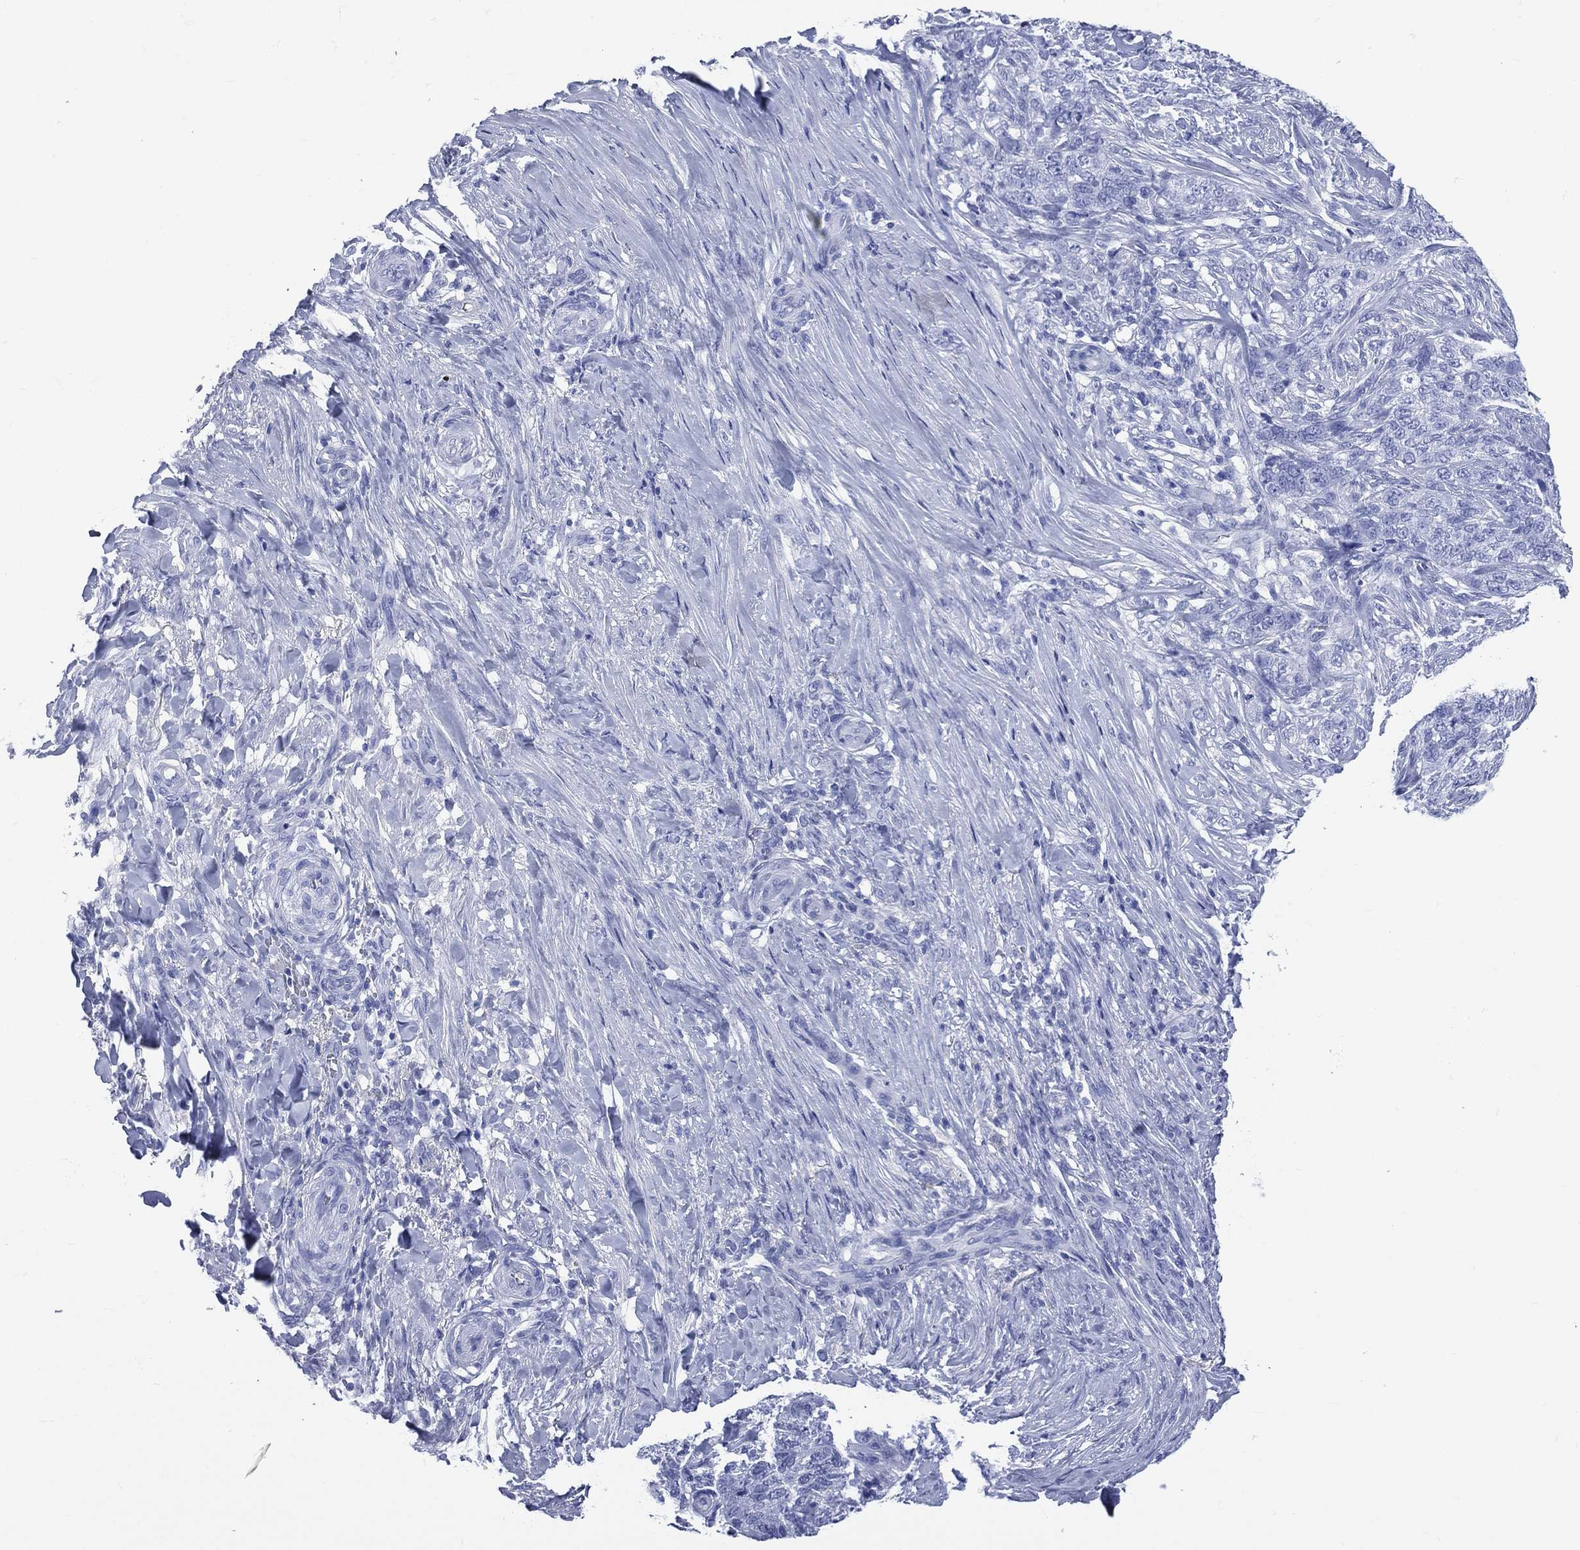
{"staining": {"intensity": "negative", "quantity": "none", "location": "none"}, "tissue": "skin cancer", "cell_type": "Tumor cells", "image_type": "cancer", "snomed": [{"axis": "morphology", "description": "Basal cell carcinoma"}, {"axis": "topography", "description": "Skin"}], "caption": "Micrograph shows no protein positivity in tumor cells of skin basal cell carcinoma tissue. (DAB immunohistochemistry with hematoxylin counter stain).", "gene": "SYP", "patient": {"sex": "female", "age": 69}}